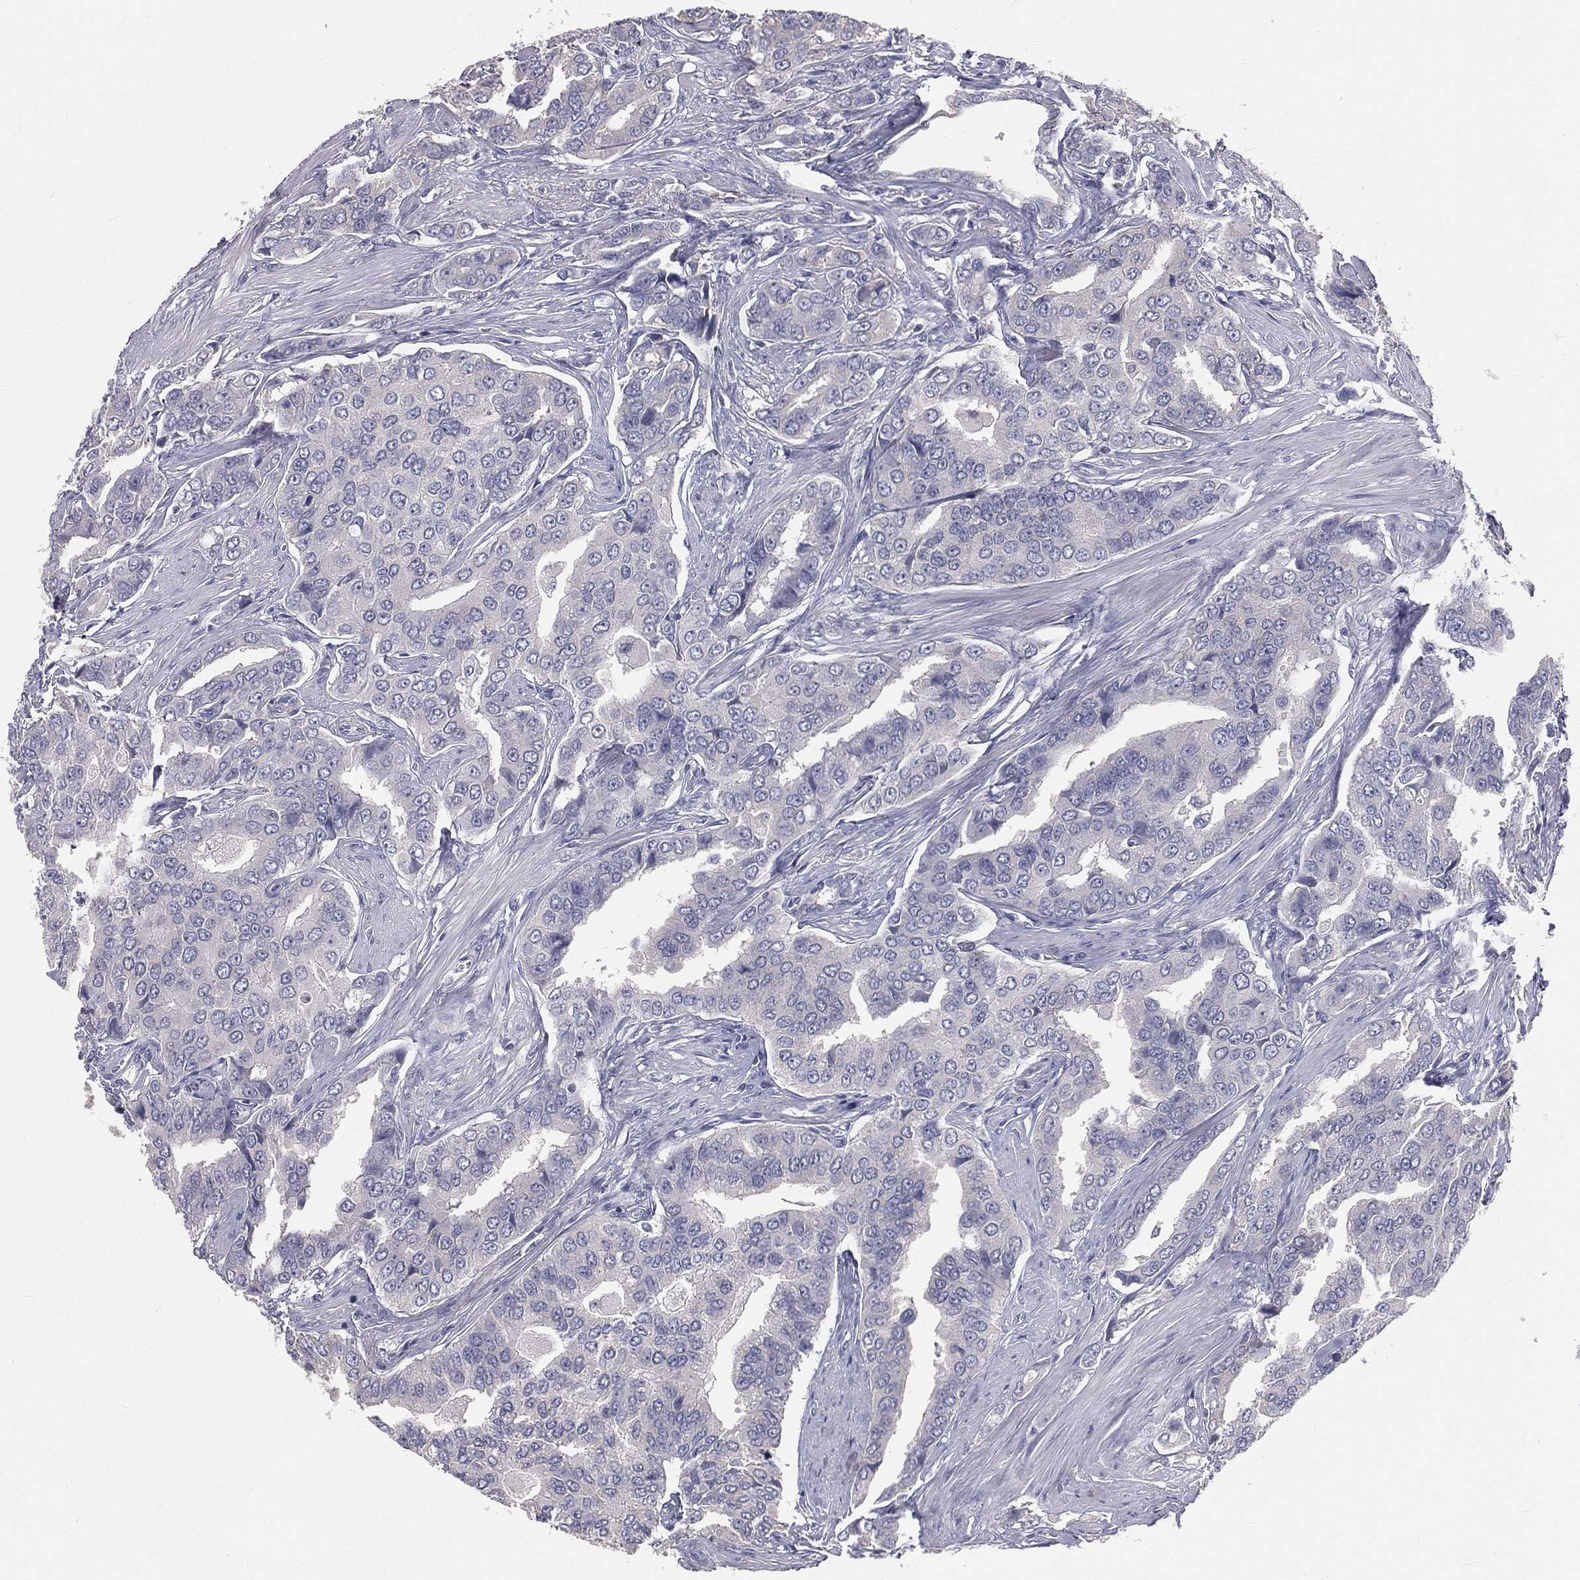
{"staining": {"intensity": "negative", "quantity": "none", "location": "none"}, "tissue": "prostate cancer", "cell_type": "Tumor cells", "image_type": "cancer", "snomed": [{"axis": "morphology", "description": "Adenocarcinoma, NOS"}, {"axis": "topography", "description": "Prostate and seminal vesicle, NOS"}, {"axis": "topography", "description": "Prostate"}], "caption": "DAB immunohistochemical staining of prostate cancer (adenocarcinoma) displays no significant expression in tumor cells.", "gene": "MUC13", "patient": {"sex": "male", "age": 69}}